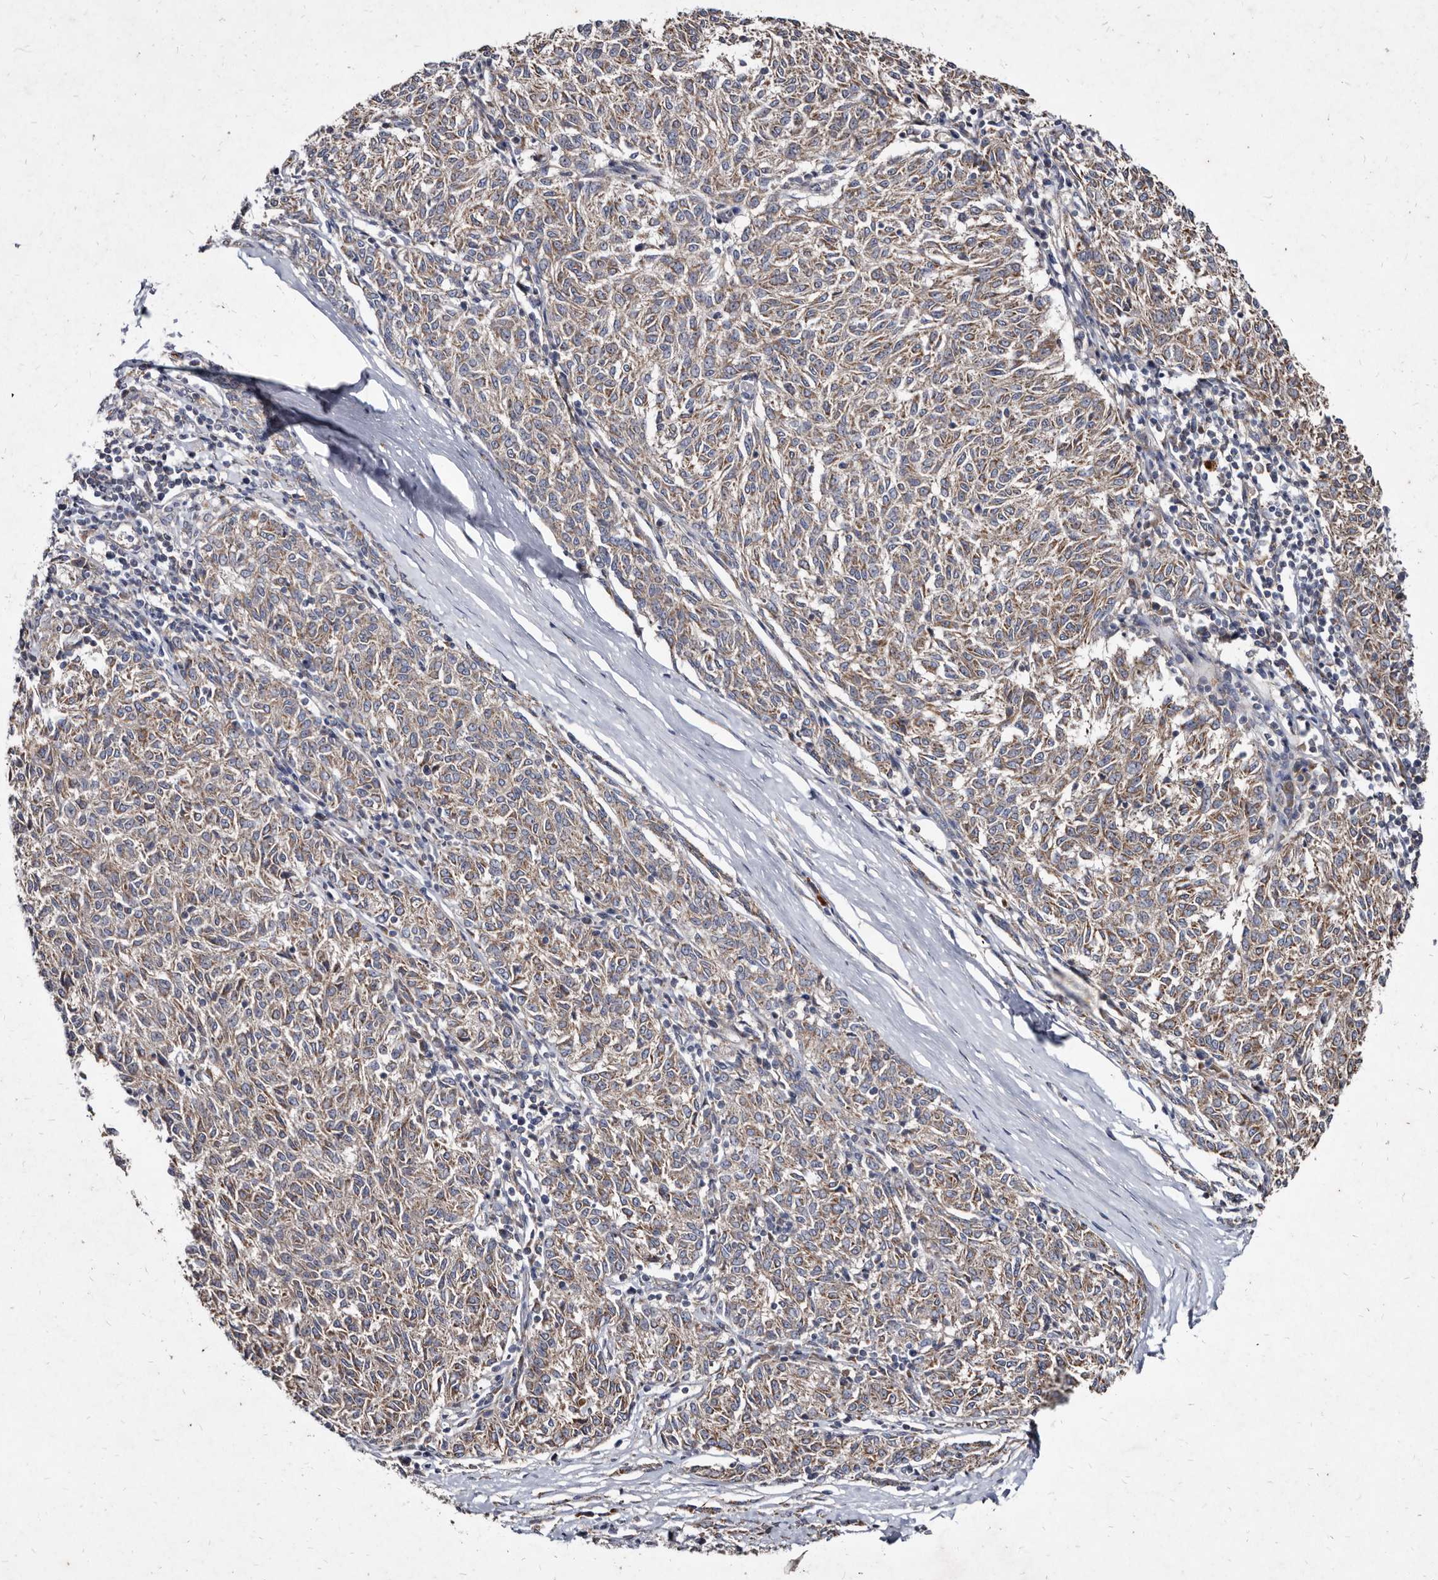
{"staining": {"intensity": "weak", "quantity": ">75%", "location": "cytoplasmic/membranous"}, "tissue": "melanoma", "cell_type": "Tumor cells", "image_type": "cancer", "snomed": [{"axis": "morphology", "description": "Malignant melanoma, NOS"}, {"axis": "topography", "description": "Skin"}], "caption": "High-magnification brightfield microscopy of malignant melanoma stained with DAB (brown) and counterstained with hematoxylin (blue). tumor cells exhibit weak cytoplasmic/membranous staining is seen in about>75% of cells.", "gene": "YPEL3", "patient": {"sex": "female", "age": 72}}